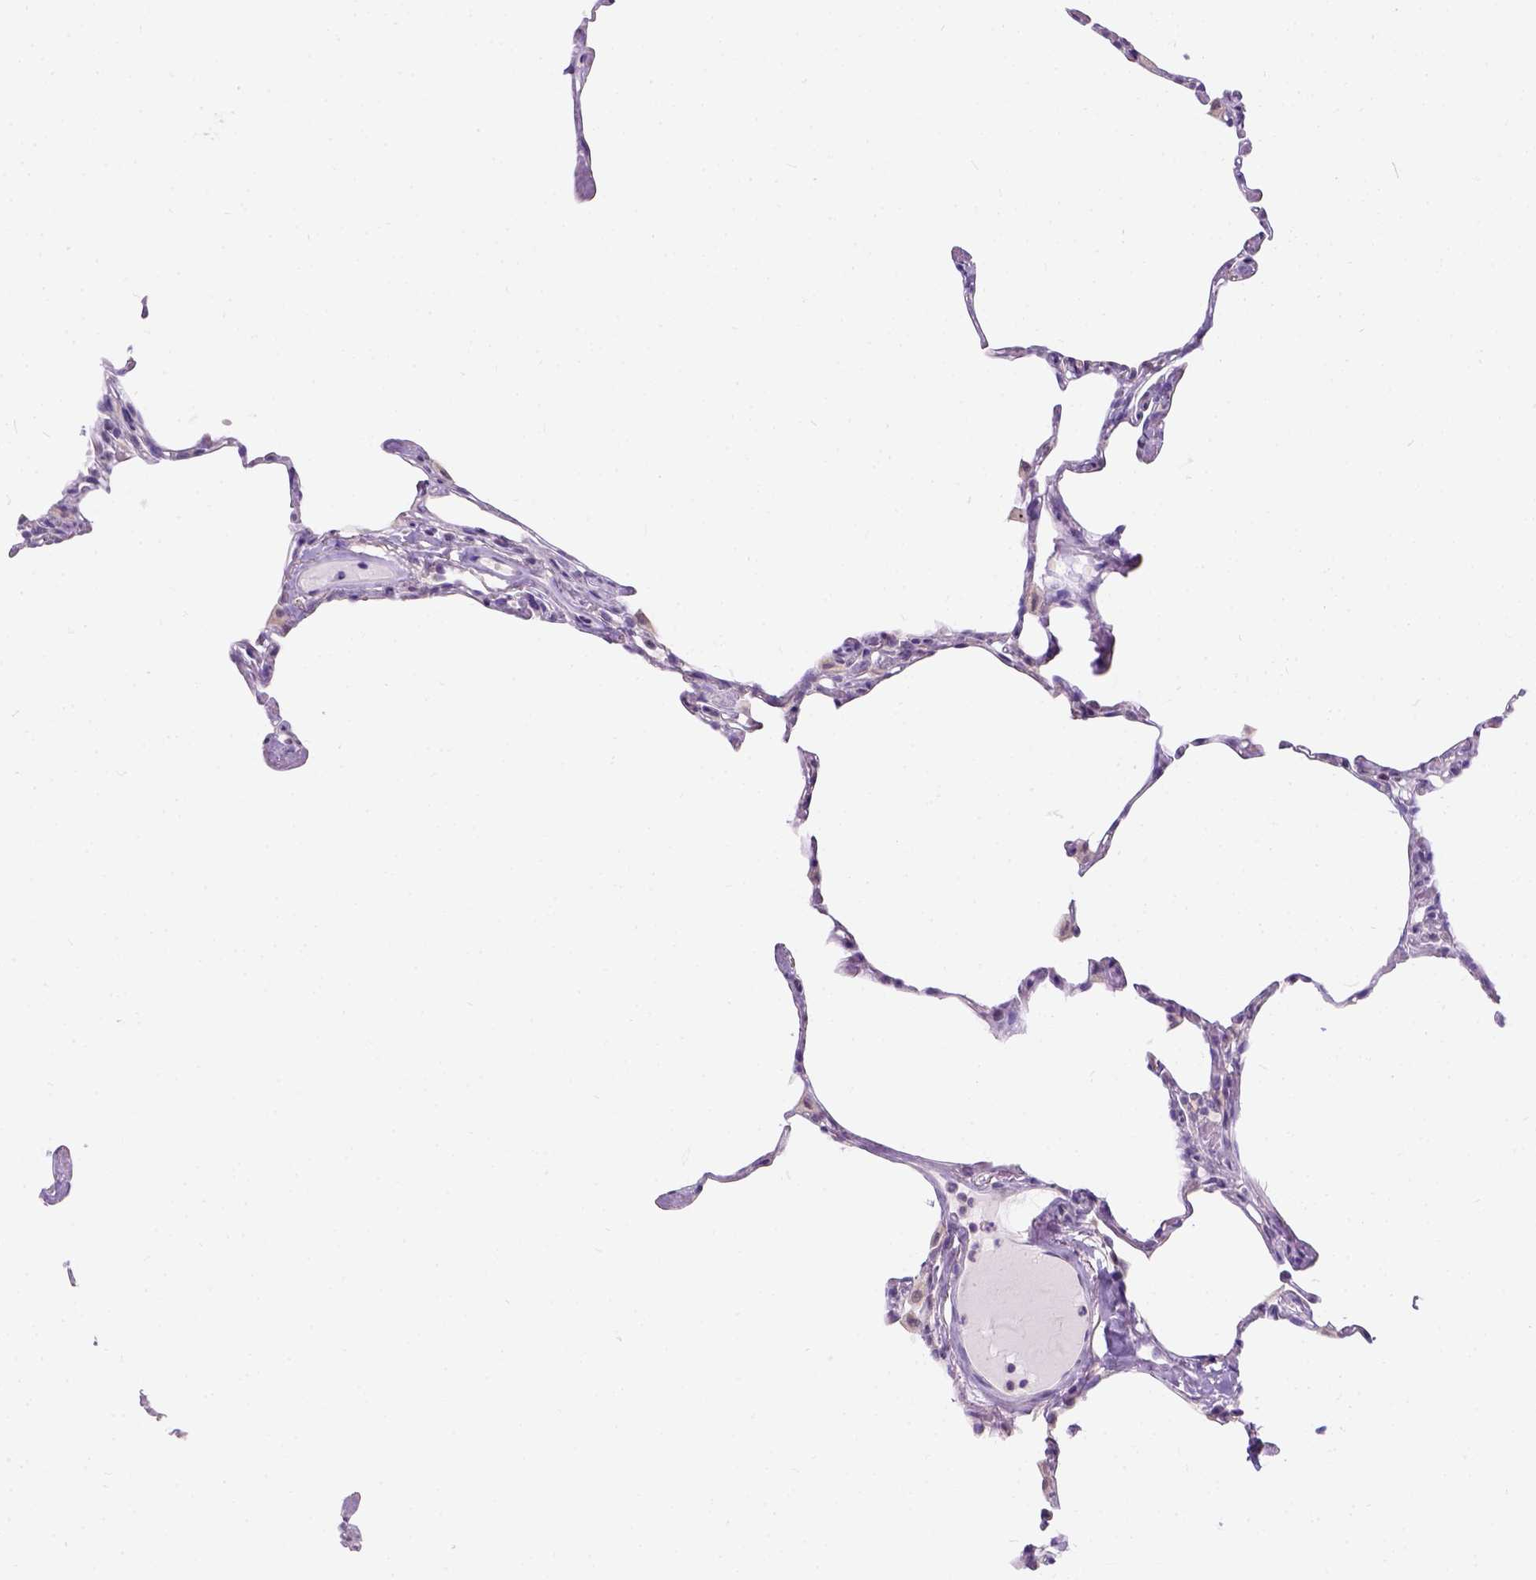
{"staining": {"intensity": "negative", "quantity": "none", "location": "none"}, "tissue": "lung", "cell_type": "Alveolar cells", "image_type": "normal", "snomed": [{"axis": "morphology", "description": "Normal tissue, NOS"}, {"axis": "topography", "description": "Lung"}], "caption": "Photomicrograph shows no protein expression in alveolar cells of benign lung. Nuclei are stained in blue.", "gene": "C20orf144", "patient": {"sex": "male", "age": 65}}